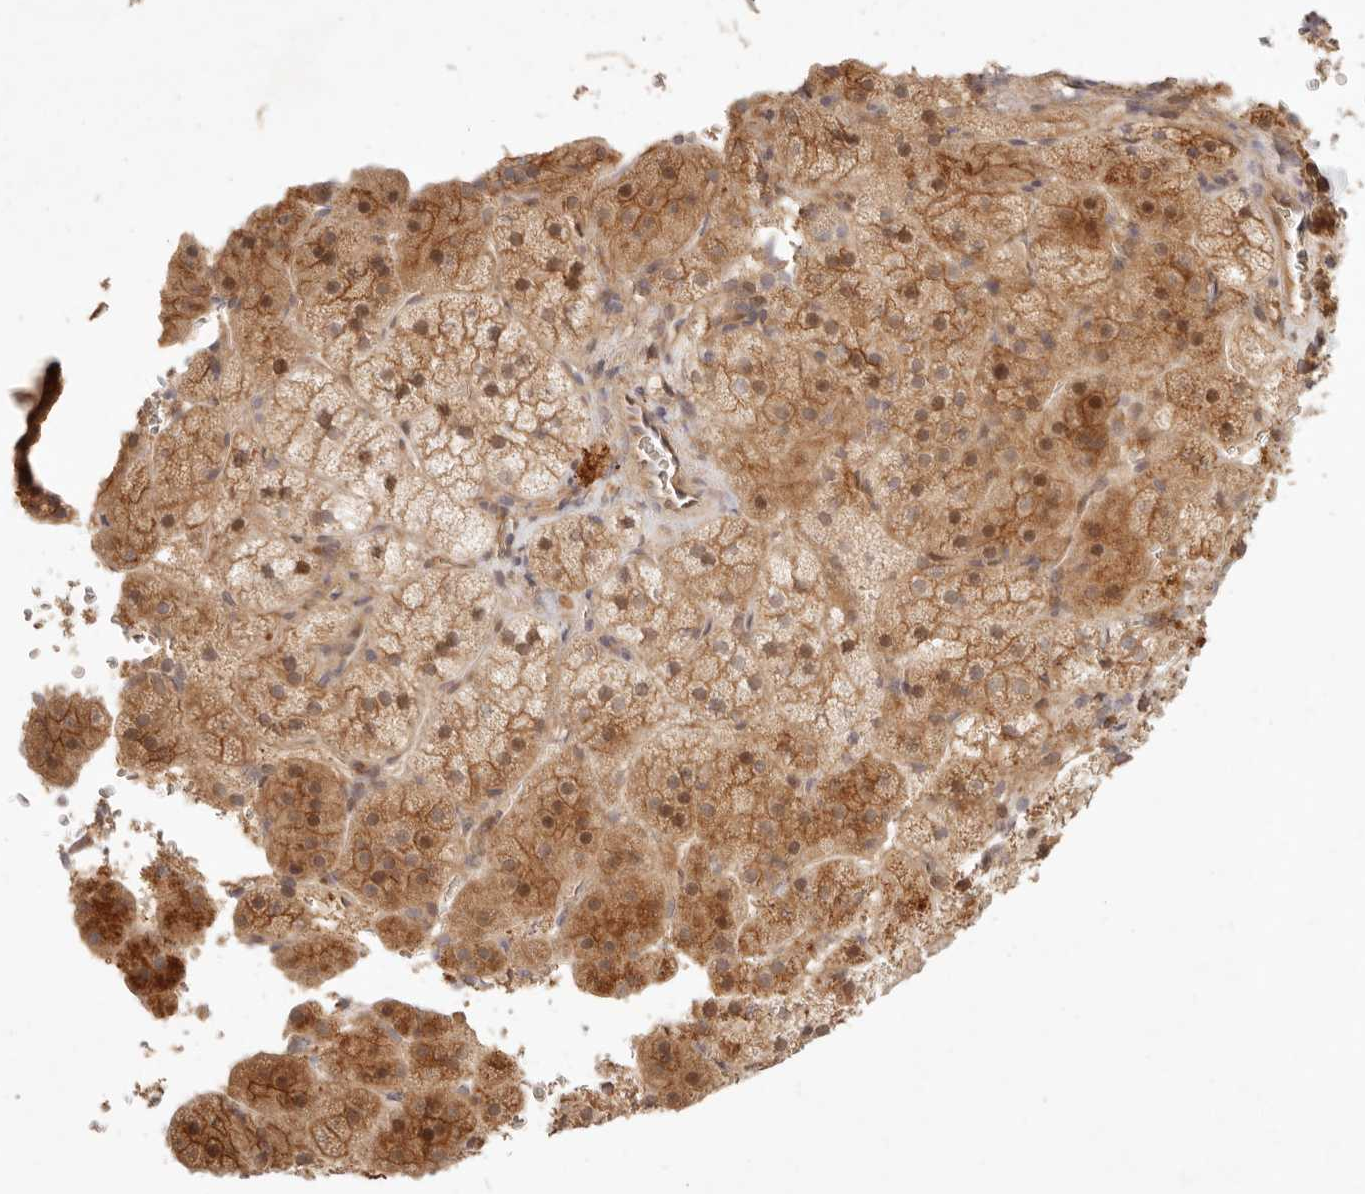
{"staining": {"intensity": "moderate", "quantity": ">75%", "location": "cytoplasmic/membranous"}, "tissue": "adrenal gland", "cell_type": "Glandular cells", "image_type": "normal", "snomed": [{"axis": "morphology", "description": "Normal tissue, NOS"}, {"axis": "topography", "description": "Adrenal gland"}], "caption": "This image displays immunohistochemistry staining of unremarkable human adrenal gland, with medium moderate cytoplasmic/membranous expression in approximately >75% of glandular cells.", "gene": "PPP1R3B", "patient": {"sex": "female", "age": 44}}